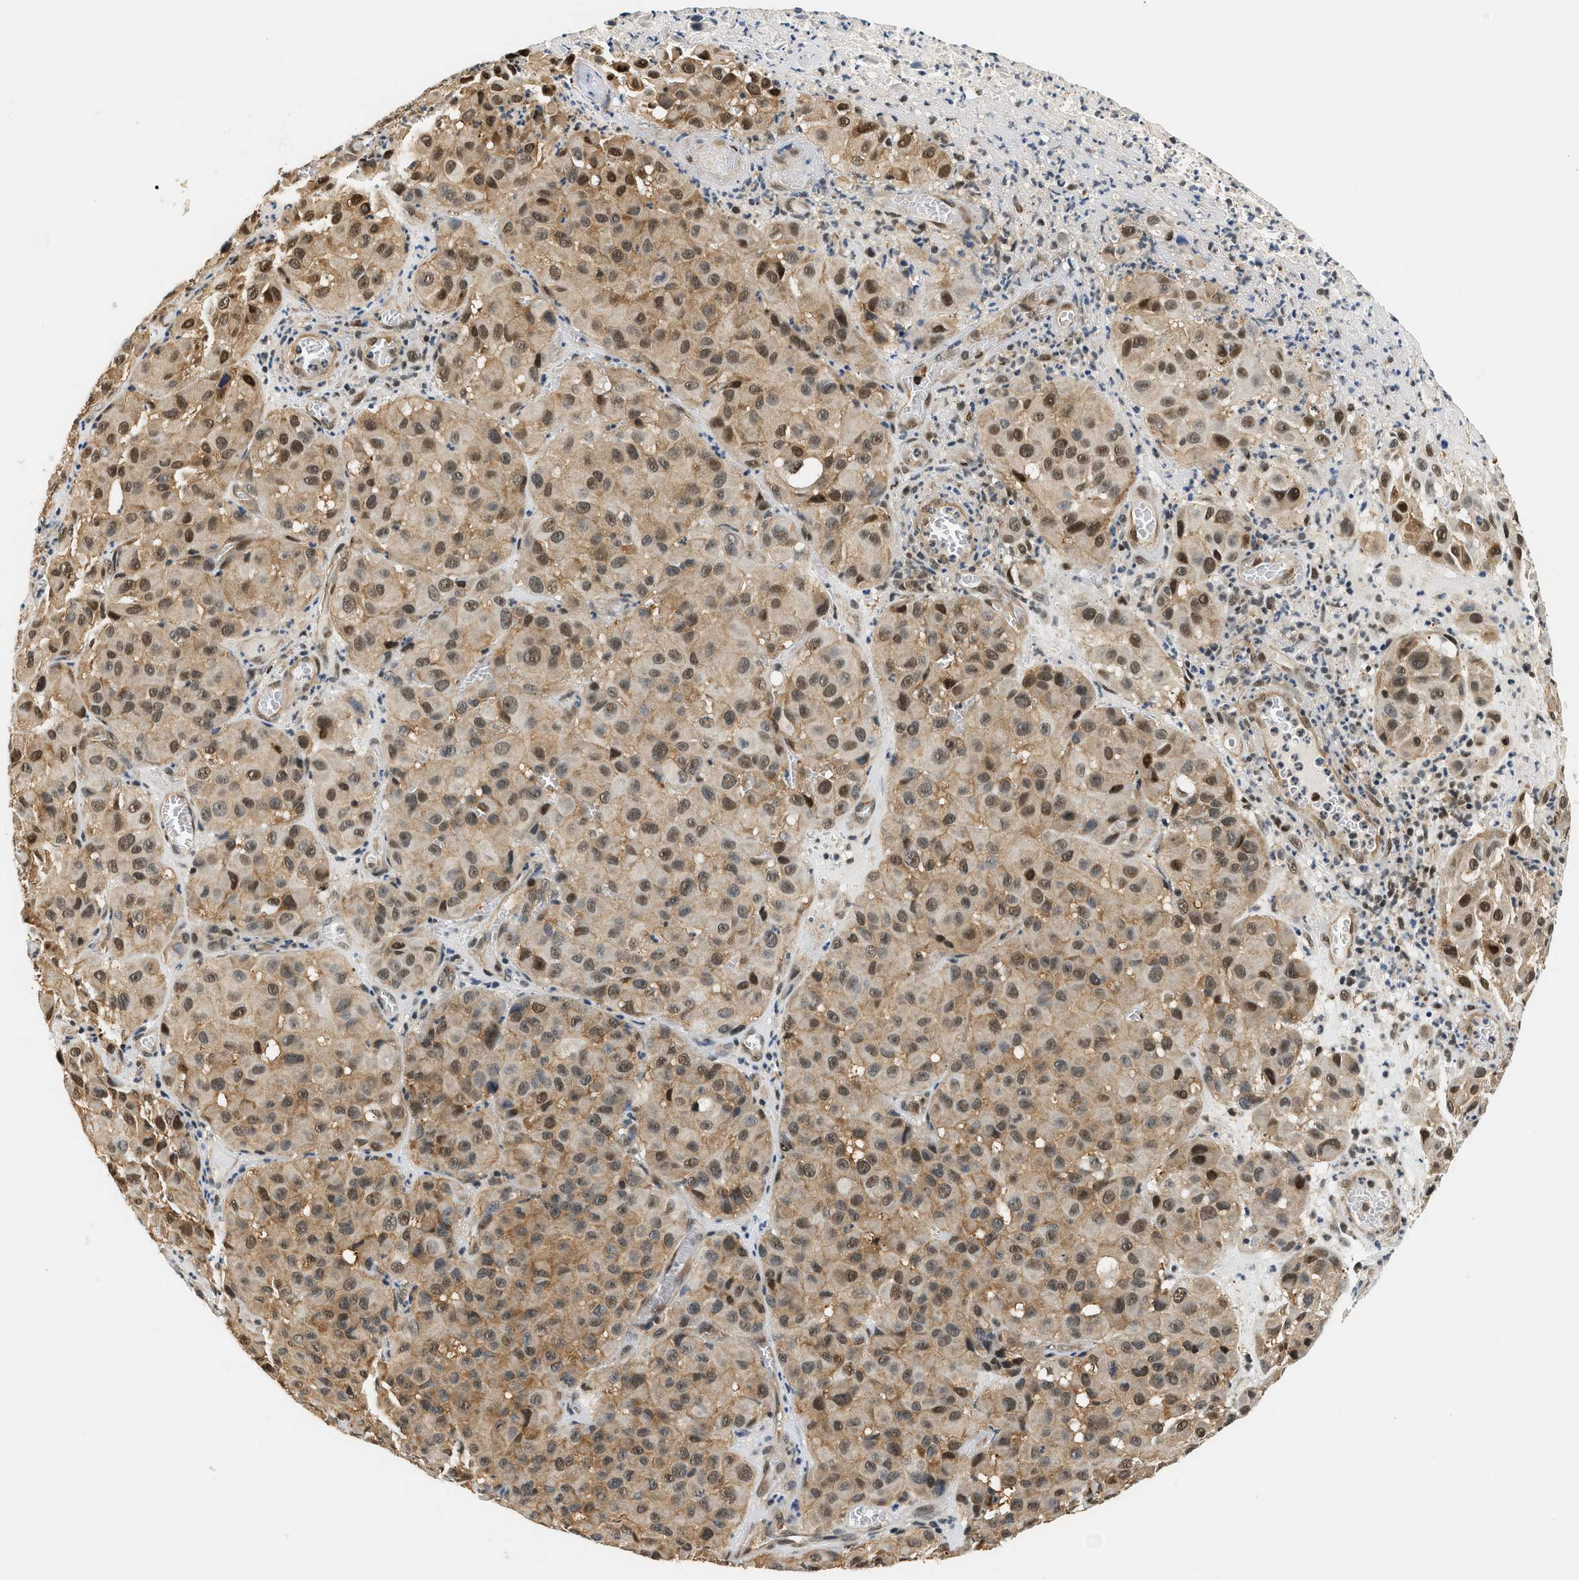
{"staining": {"intensity": "moderate", "quantity": ">75%", "location": "cytoplasmic/membranous,nuclear"}, "tissue": "melanoma", "cell_type": "Tumor cells", "image_type": "cancer", "snomed": [{"axis": "morphology", "description": "Malignant melanoma, NOS"}, {"axis": "topography", "description": "Skin"}], "caption": "Immunohistochemistry (DAB (3,3'-diaminobenzidine)) staining of human melanoma shows moderate cytoplasmic/membranous and nuclear protein expression in approximately >75% of tumor cells.", "gene": "PSMD3", "patient": {"sex": "female", "age": 21}}